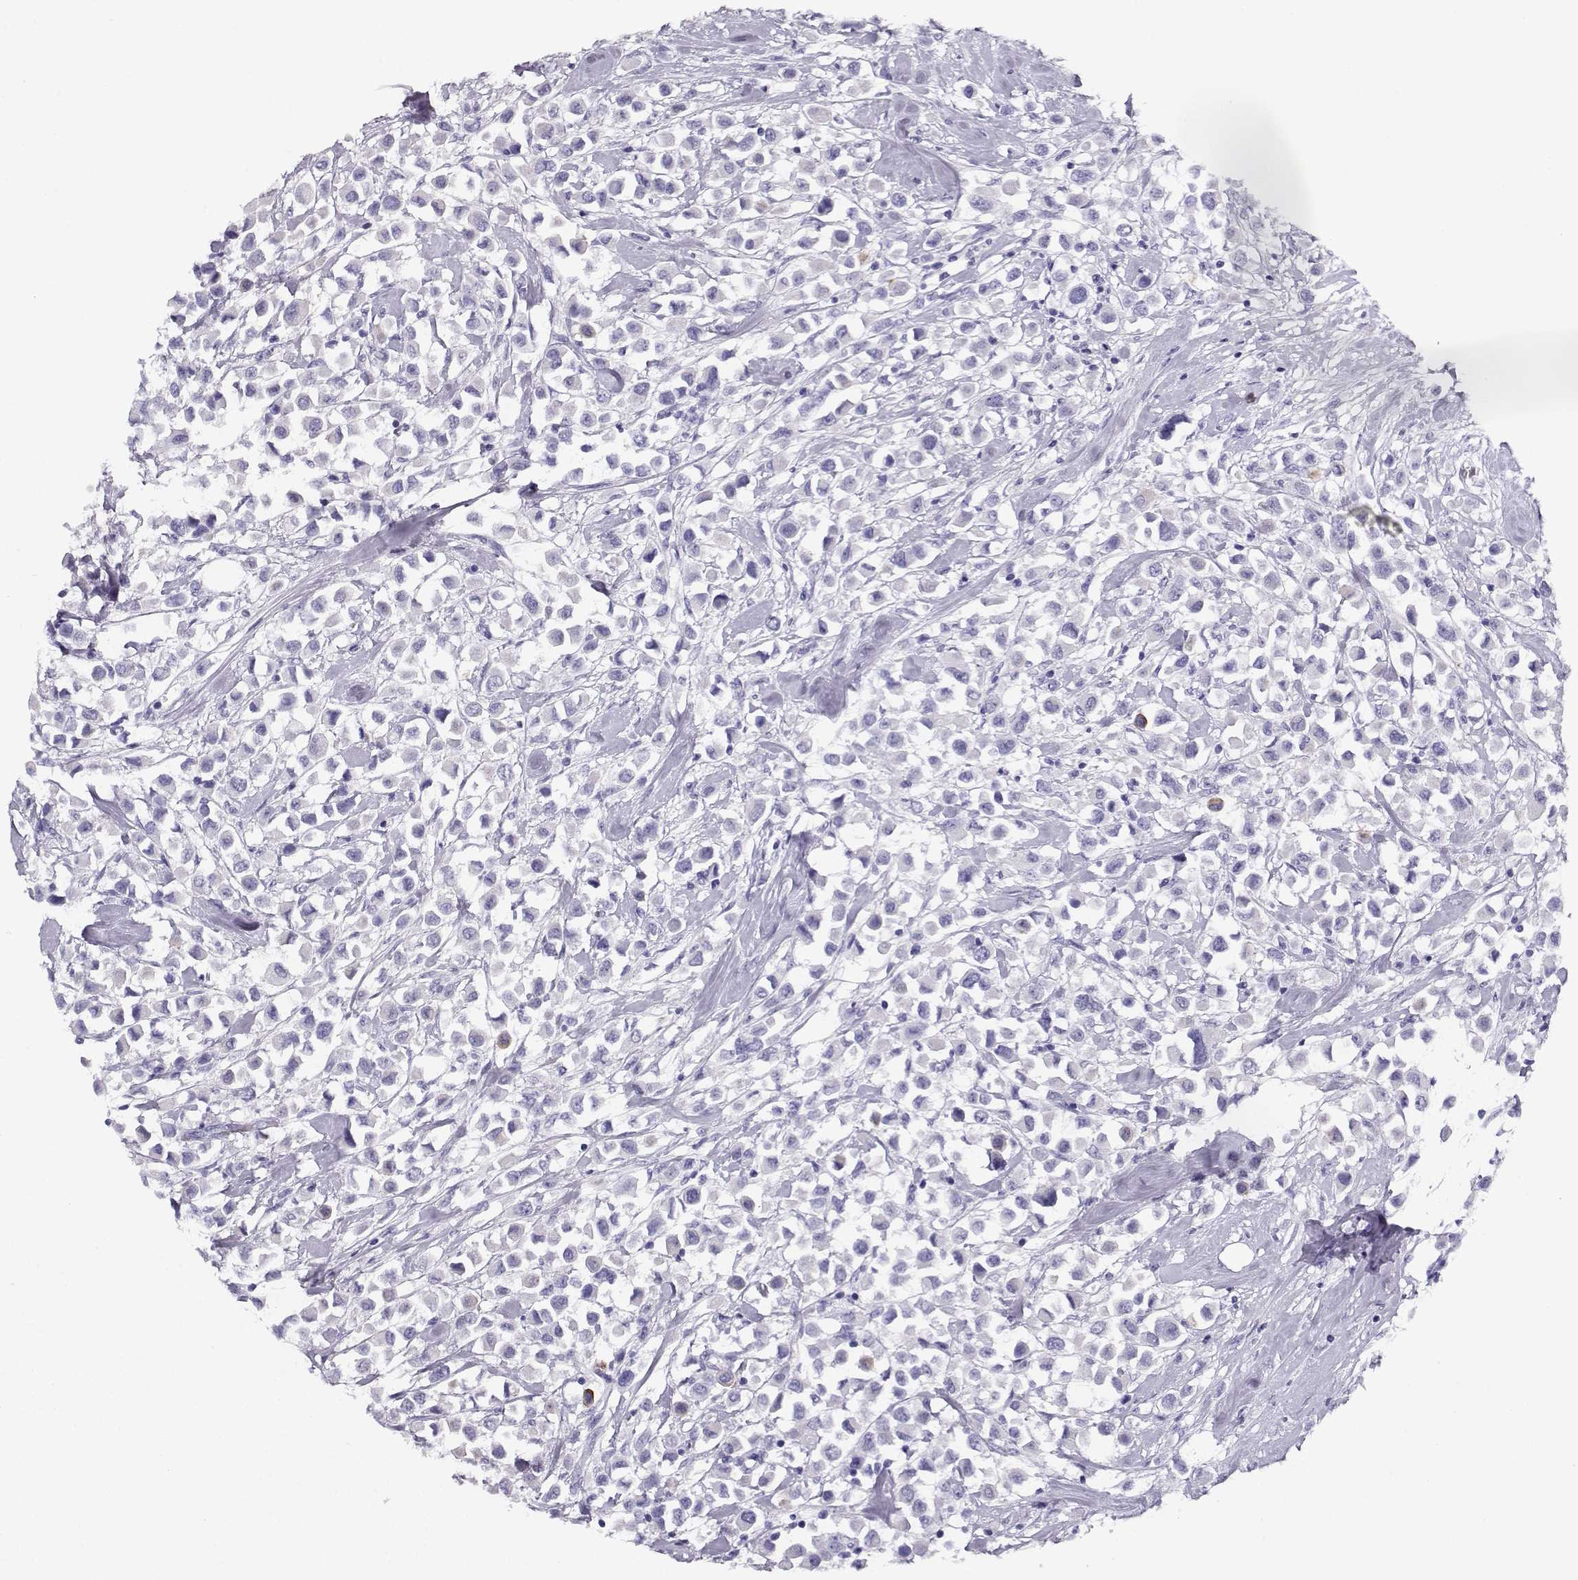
{"staining": {"intensity": "negative", "quantity": "none", "location": "none"}, "tissue": "breast cancer", "cell_type": "Tumor cells", "image_type": "cancer", "snomed": [{"axis": "morphology", "description": "Duct carcinoma"}, {"axis": "topography", "description": "Breast"}], "caption": "Tumor cells show no significant protein staining in breast invasive ductal carcinoma. (DAB (3,3'-diaminobenzidine) IHC, high magnification).", "gene": "CRX", "patient": {"sex": "female", "age": 61}}